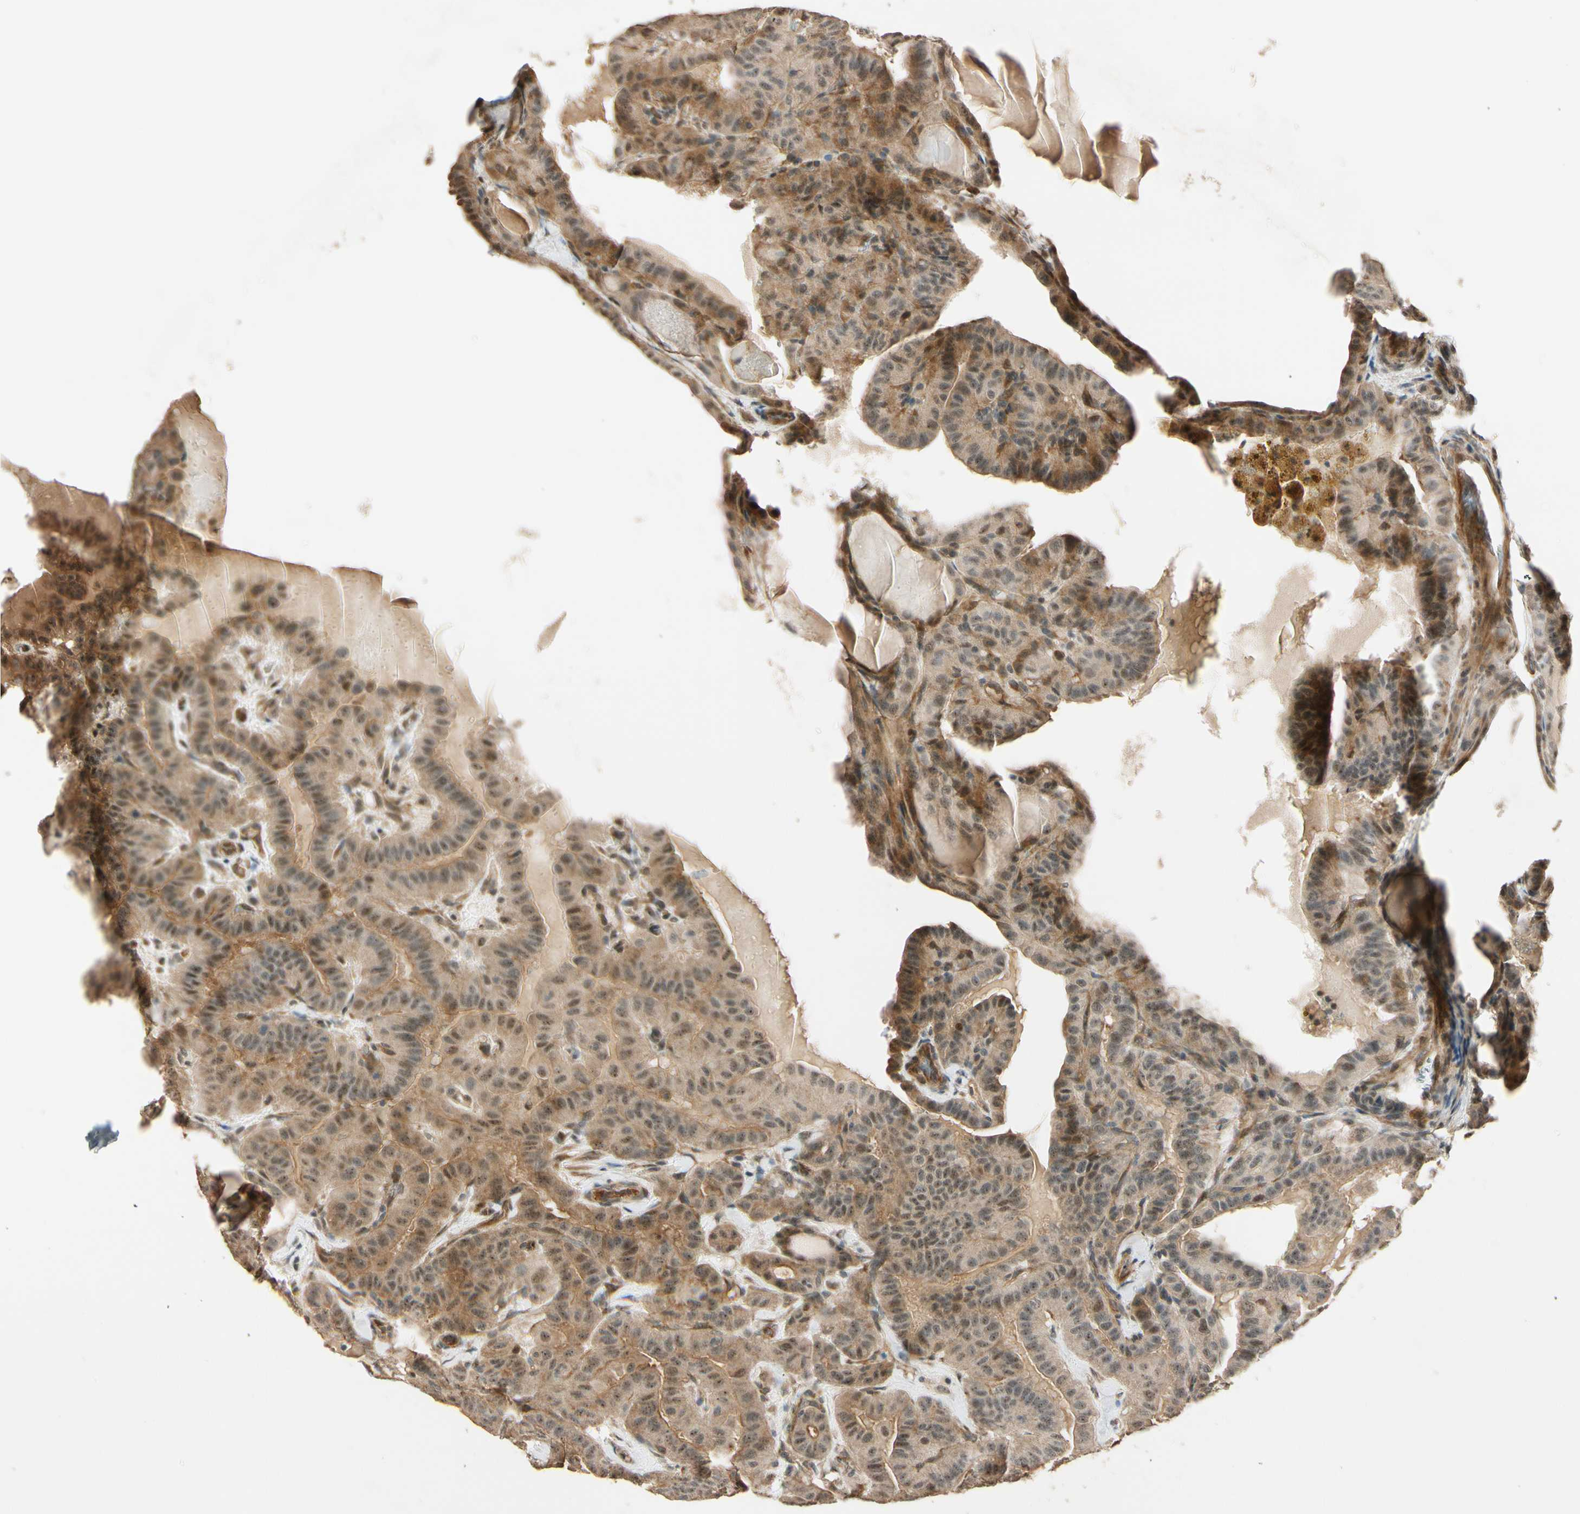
{"staining": {"intensity": "moderate", "quantity": ">75%", "location": "cytoplasmic/membranous,nuclear"}, "tissue": "thyroid cancer", "cell_type": "Tumor cells", "image_type": "cancer", "snomed": [{"axis": "morphology", "description": "Papillary adenocarcinoma, NOS"}, {"axis": "topography", "description": "Thyroid gland"}], "caption": "IHC image of neoplastic tissue: thyroid papillary adenocarcinoma stained using immunohistochemistry (IHC) shows medium levels of moderate protein expression localized specifically in the cytoplasmic/membranous and nuclear of tumor cells, appearing as a cytoplasmic/membranous and nuclear brown color.", "gene": "MCPH1", "patient": {"sex": "male", "age": 77}}